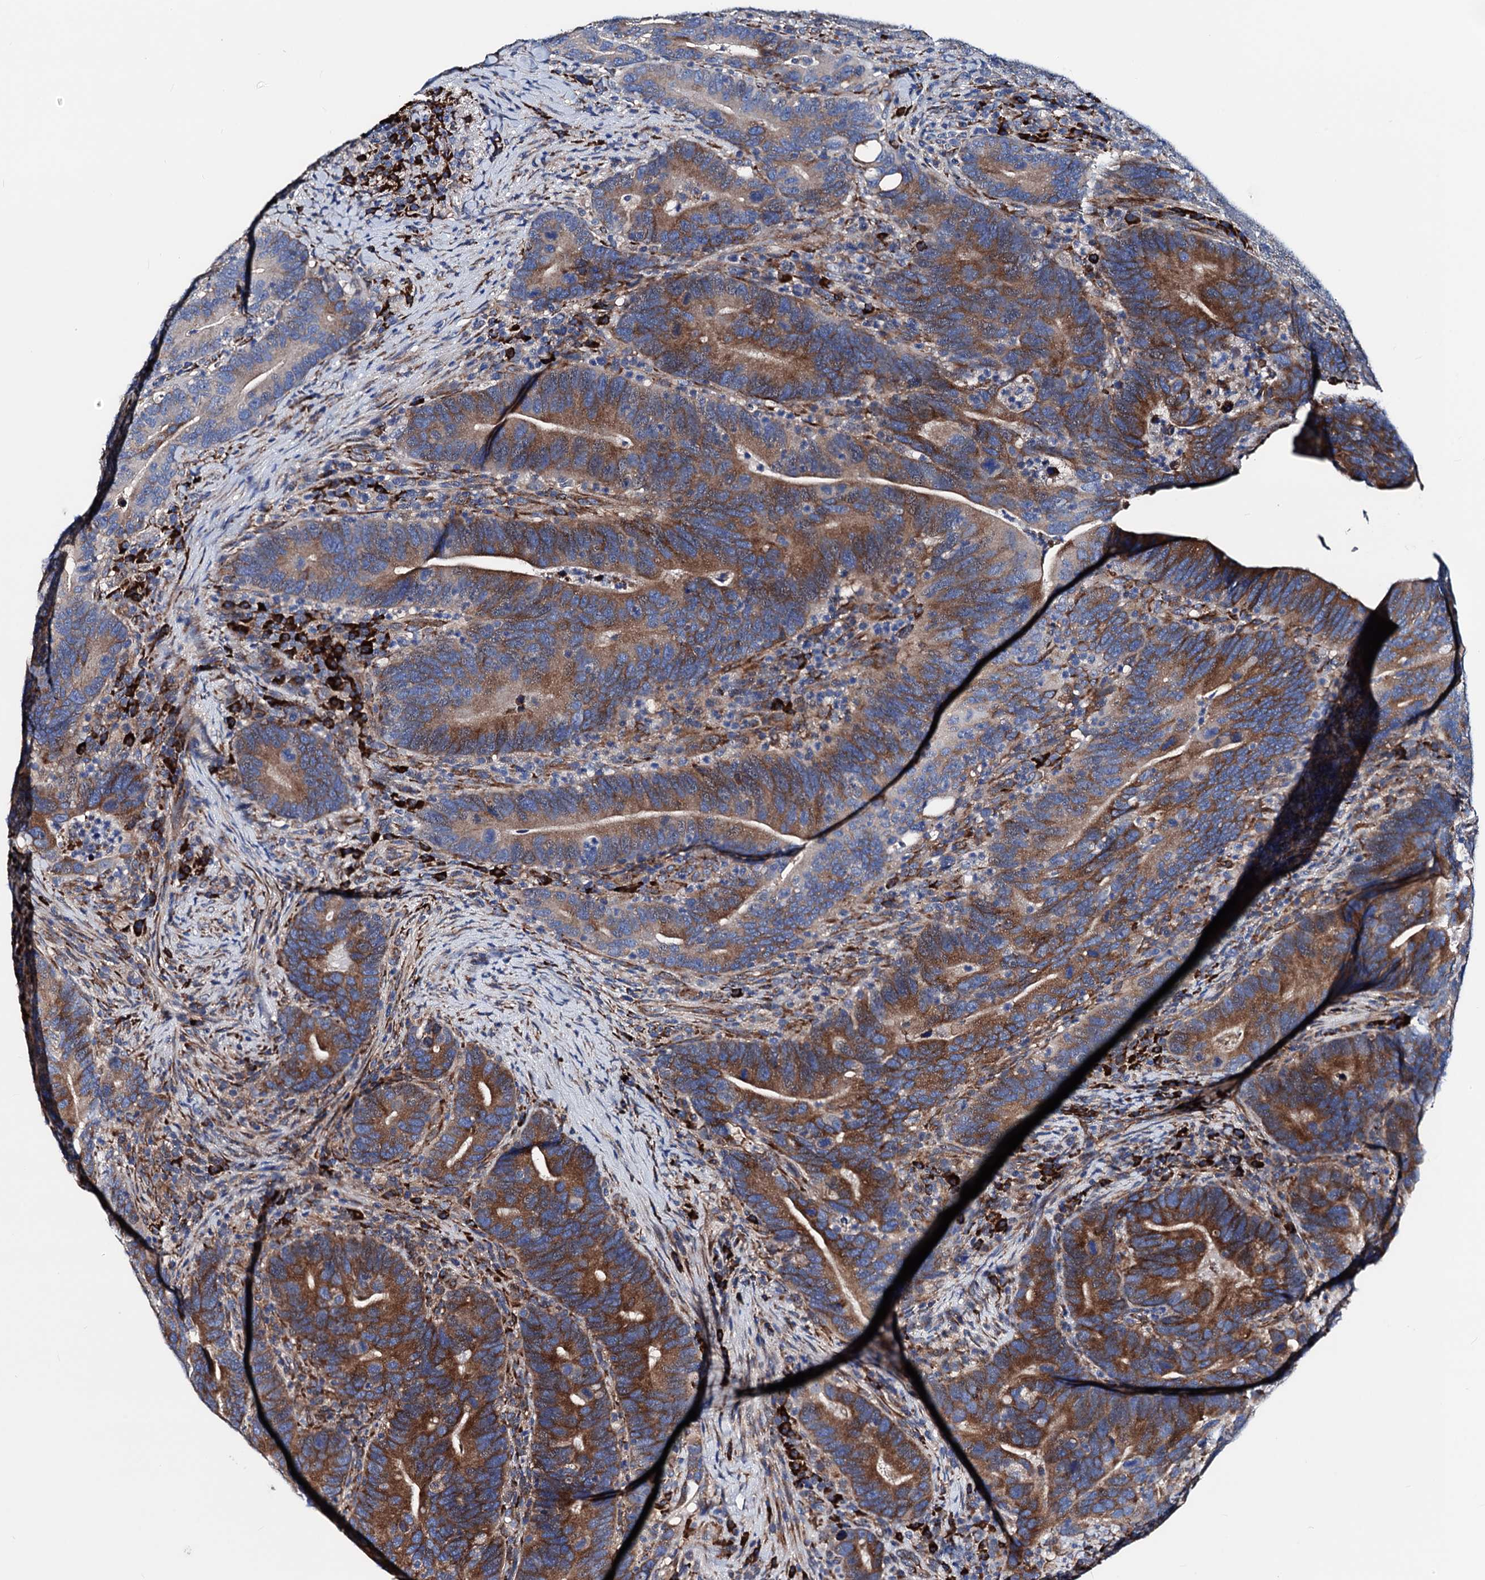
{"staining": {"intensity": "strong", "quantity": ">75%", "location": "cytoplasmic/membranous"}, "tissue": "colorectal cancer", "cell_type": "Tumor cells", "image_type": "cancer", "snomed": [{"axis": "morphology", "description": "Adenocarcinoma, NOS"}, {"axis": "topography", "description": "Colon"}], "caption": "Colorectal adenocarcinoma stained with a brown dye demonstrates strong cytoplasmic/membranous positive staining in about >75% of tumor cells.", "gene": "AKAP11", "patient": {"sex": "female", "age": 66}}